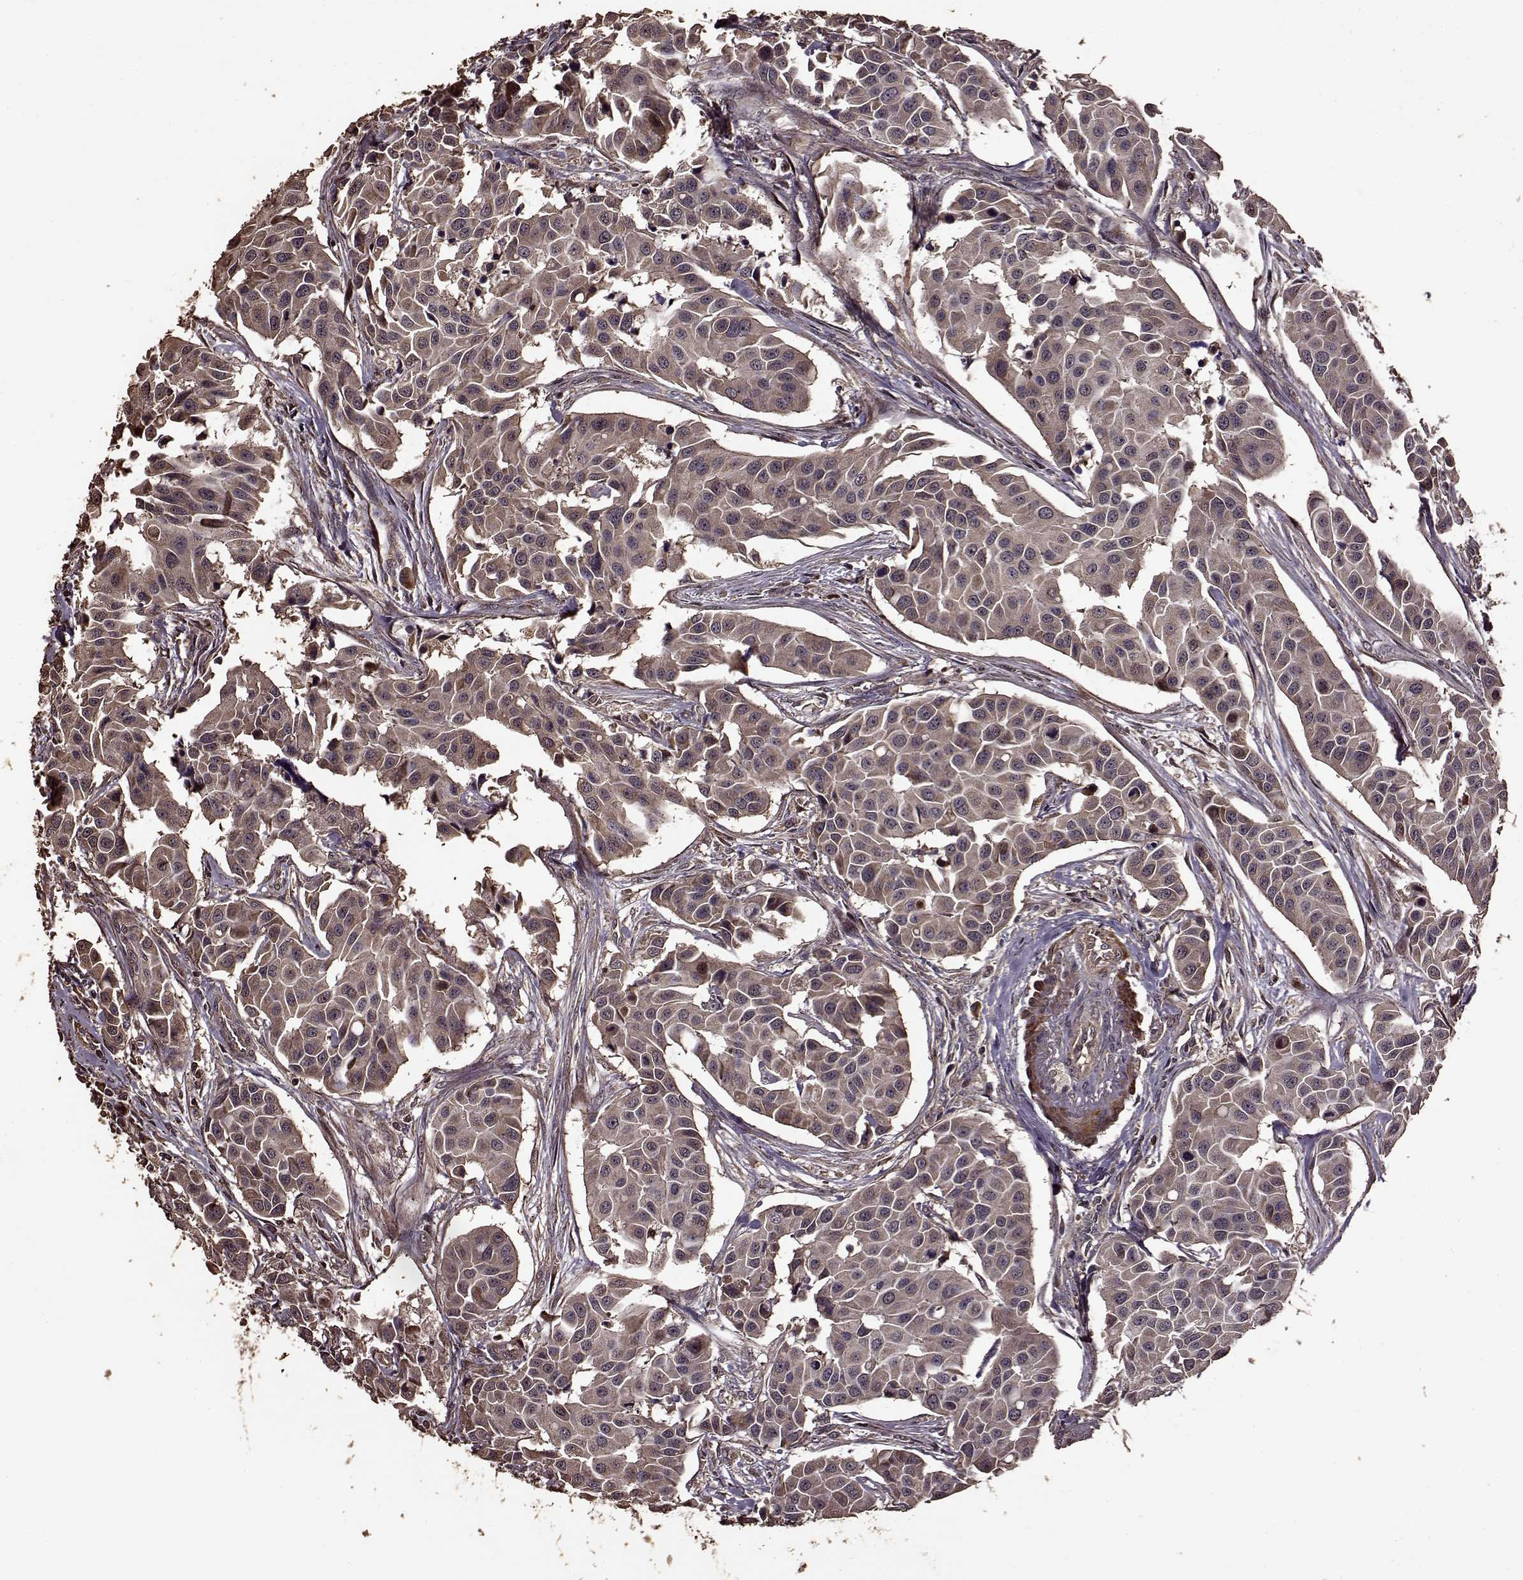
{"staining": {"intensity": "weak", "quantity": "25%-75%", "location": "cytoplasmic/membranous"}, "tissue": "head and neck cancer", "cell_type": "Tumor cells", "image_type": "cancer", "snomed": [{"axis": "morphology", "description": "Adenocarcinoma, NOS"}, {"axis": "topography", "description": "Head-Neck"}], "caption": "Immunohistochemistry (IHC) staining of head and neck cancer, which shows low levels of weak cytoplasmic/membranous staining in about 25%-75% of tumor cells indicating weak cytoplasmic/membranous protein staining. The staining was performed using DAB (brown) for protein detection and nuclei were counterstained in hematoxylin (blue).", "gene": "FBXW11", "patient": {"sex": "male", "age": 76}}